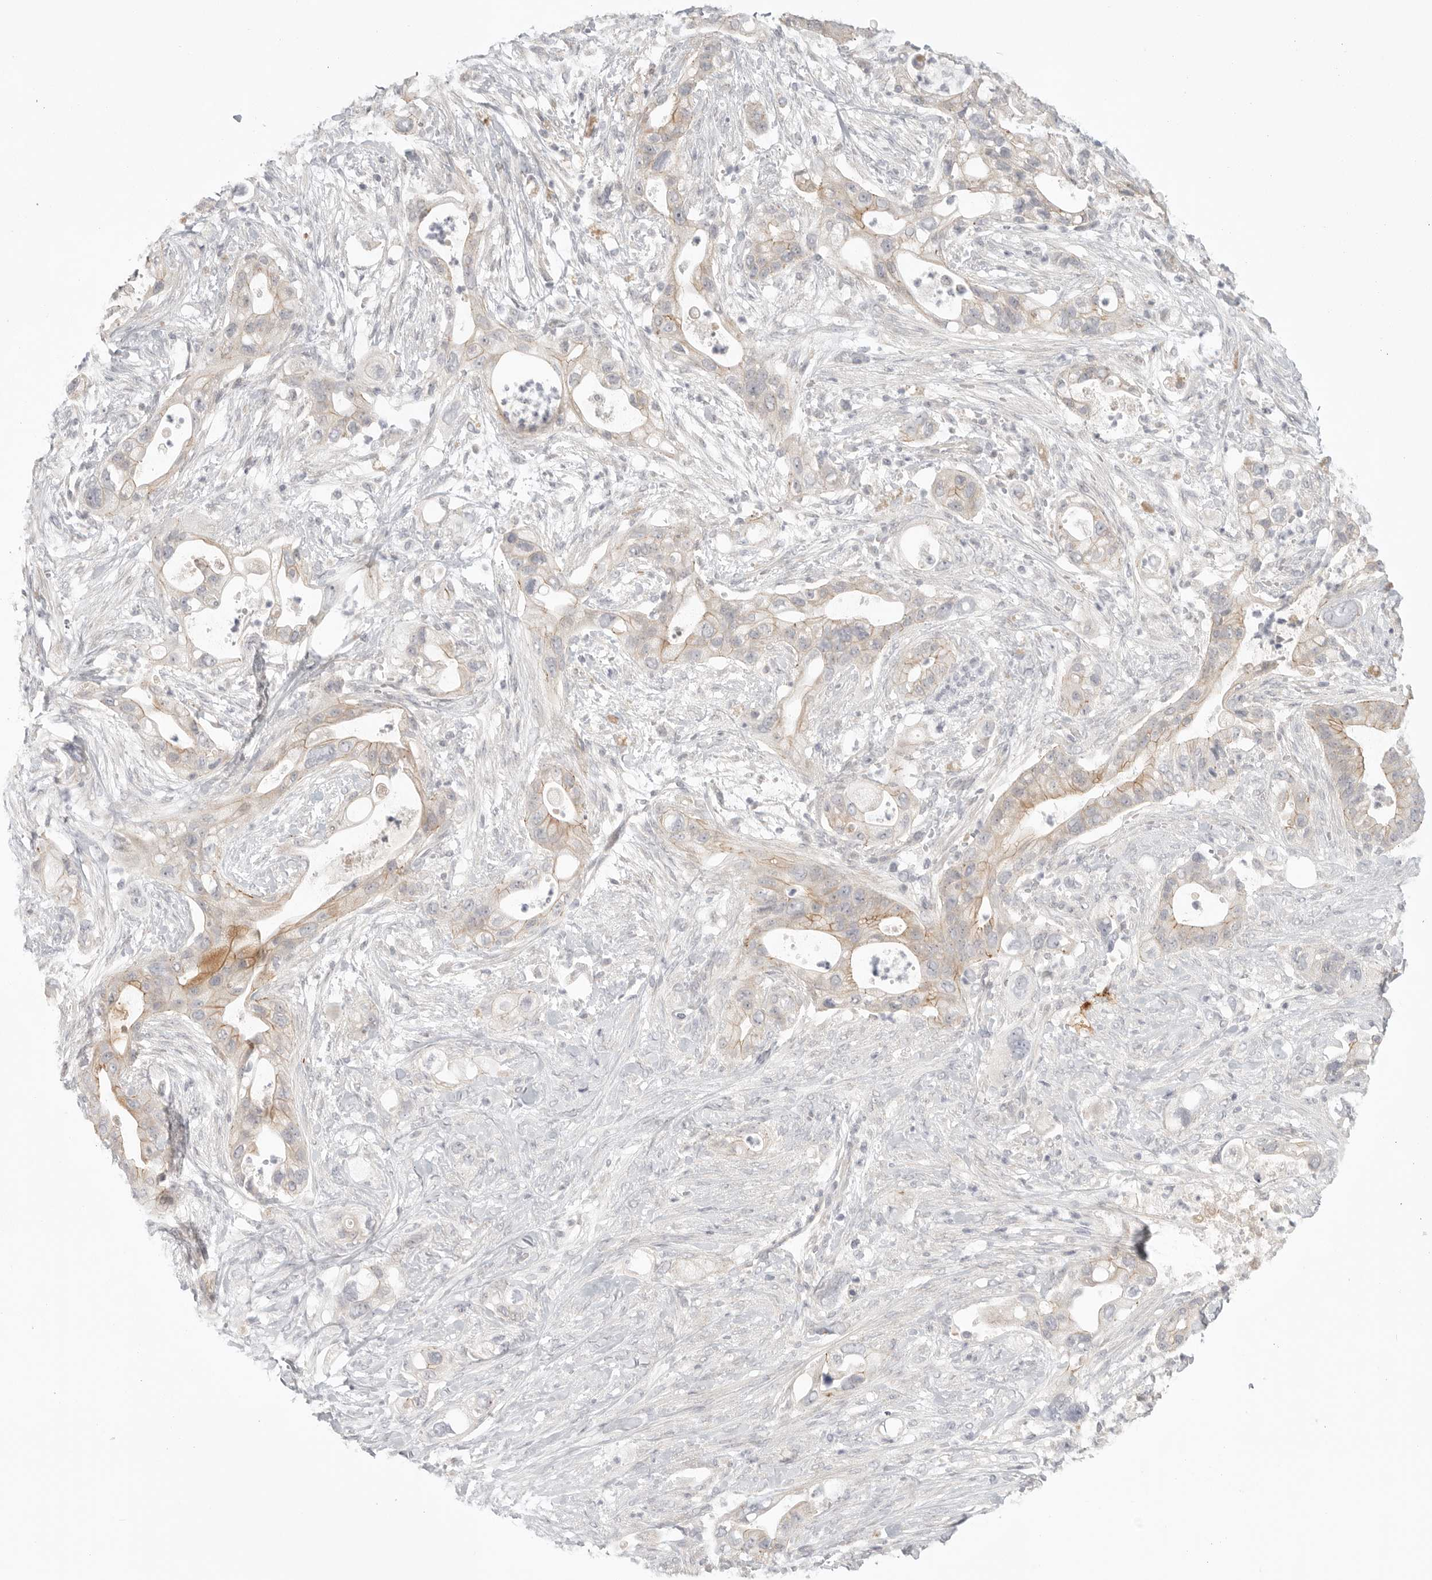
{"staining": {"intensity": "weak", "quantity": "25%-75%", "location": "cytoplasmic/membranous"}, "tissue": "pancreatic cancer", "cell_type": "Tumor cells", "image_type": "cancer", "snomed": [{"axis": "morphology", "description": "Adenocarcinoma, NOS"}, {"axis": "topography", "description": "Pancreas"}], "caption": "Pancreatic cancer stained with a protein marker reveals weak staining in tumor cells.", "gene": "STAB2", "patient": {"sex": "male", "age": 53}}